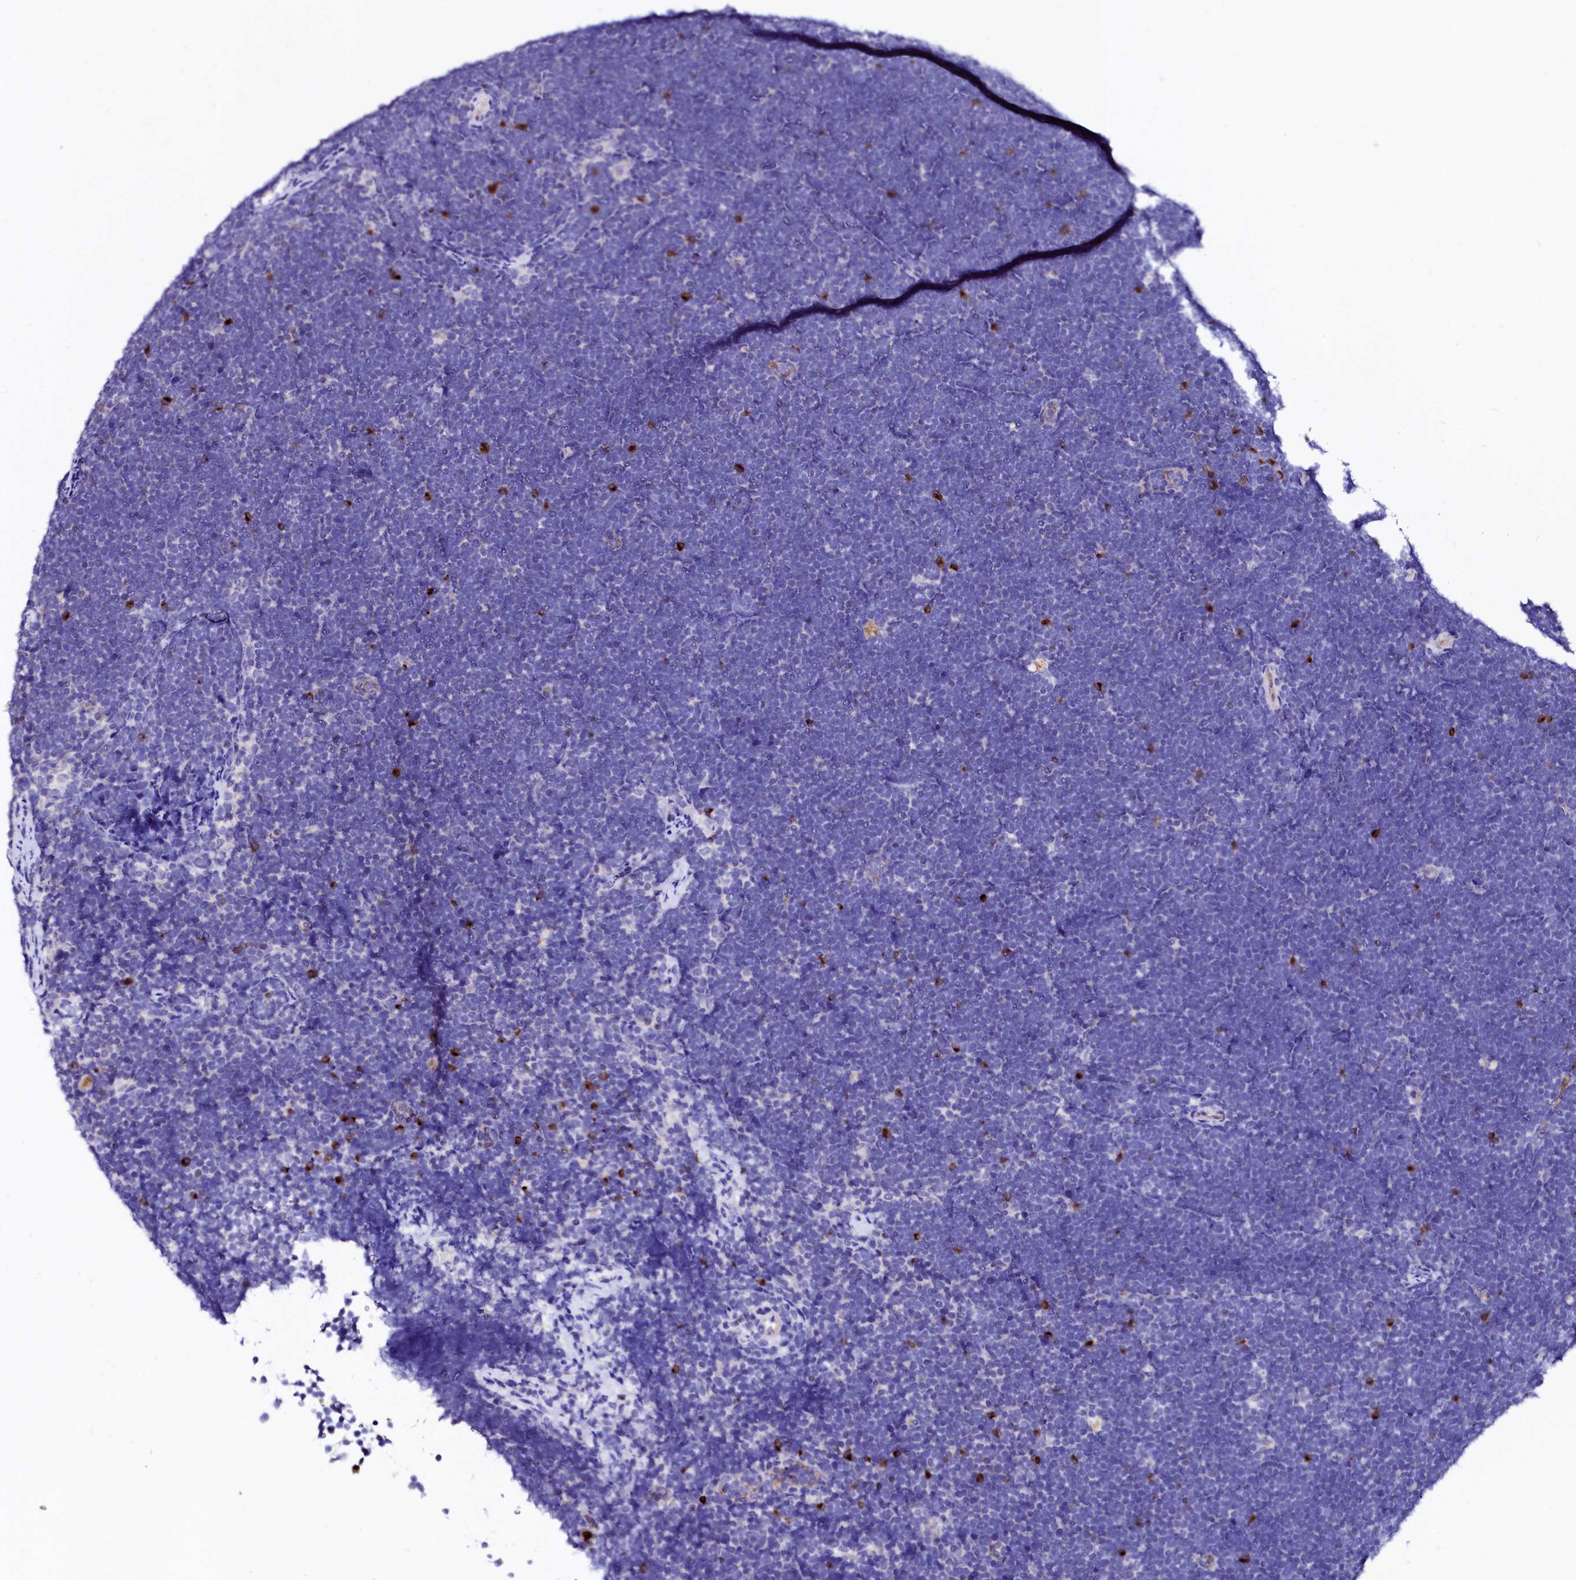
{"staining": {"intensity": "negative", "quantity": "none", "location": "none"}, "tissue": "lymphoma", "cell_type": "Tumor cells", "image_type": "cancer", "snomed": [{"axis": "morphology", "description": "Malignant lymphoma, non-Hodgkin's type, High grade"}, {"axis": "topography", "description": "Lymph node"}], "caption": "Immunohistochemistry (IHC) of lymphoma exhibits no positivity in tumor cells.", "gene": "RAB27A", "patient": {"sex": "male", "age": 13}}